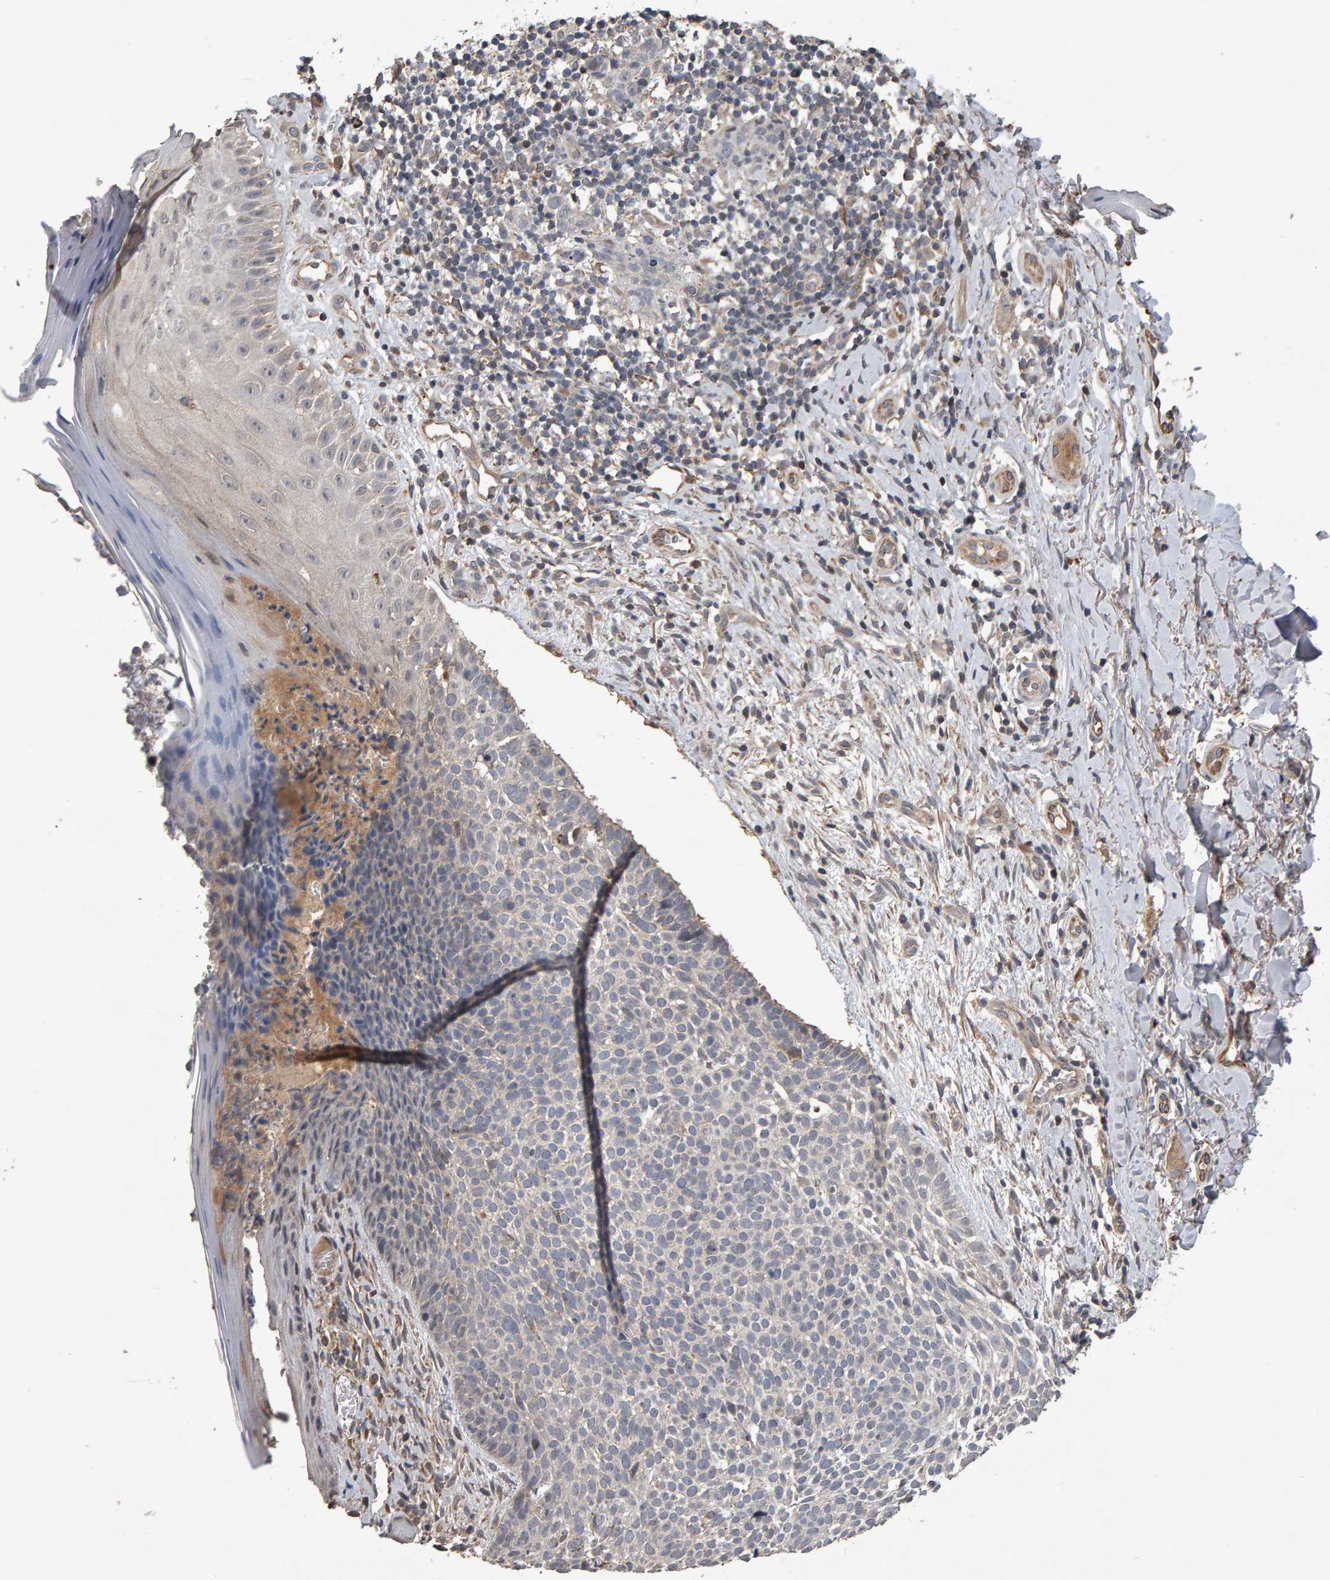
{"staining": {"intensity": "negative", "quantity": "none", "location": "none"}, "tissue": "skin cancer", "cell_type": "Tumor cells", "image_type": "cancer", "snomed": [{"axis": "morphology", "description": "Normal tissue, NOS"}, {"axis": "morphology", "description": "Basal cell carcinoma"}, {"axis": "topography", "description": "Skin"}], "caption": "The immunohistochemistry (IHC) image has no significant expression in tumor cells of skin cancer tissue.", "gene": "COASY", "patient": {"sex": "male", "age": 67}}